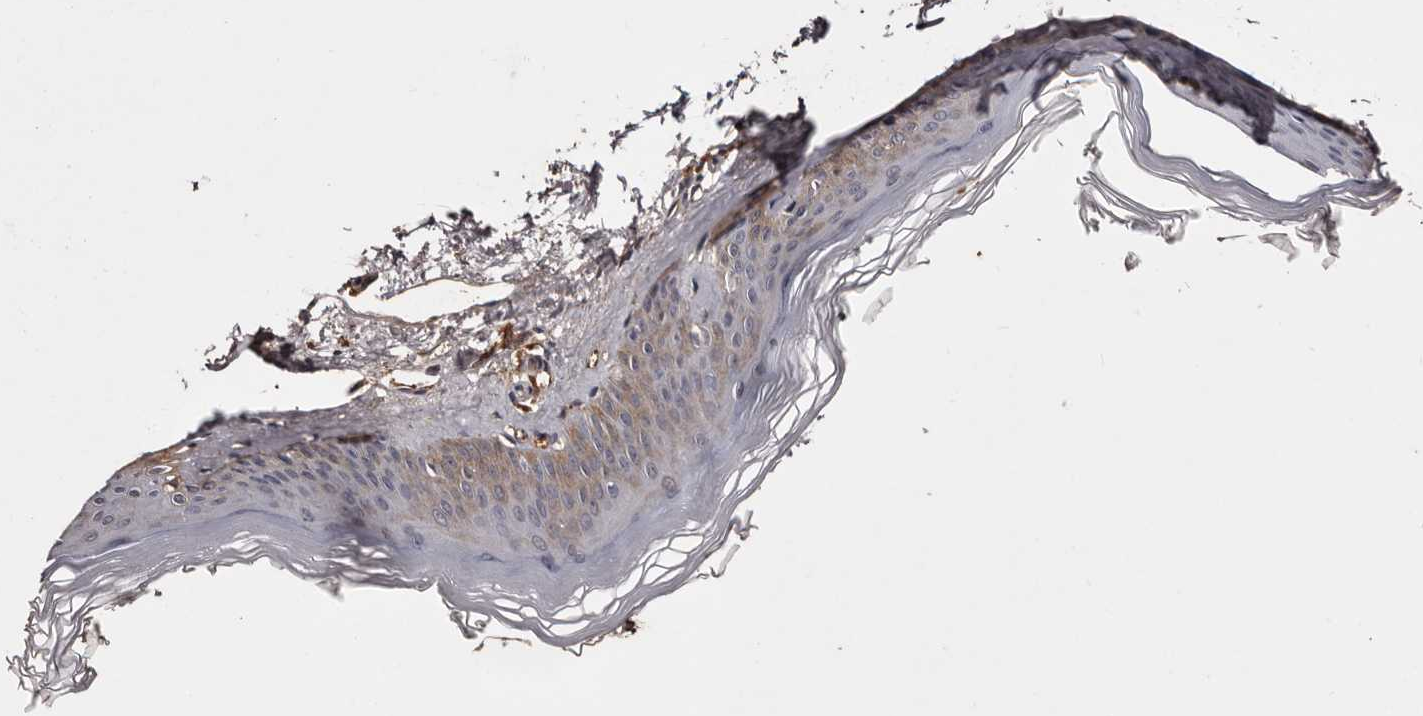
{"staining": {"intensity": "weak", "quantity": ">75%", "location": "cytoplasmic/membranous"}, "tissue": "skin", "cell_type": "Fibroblasts", "image_type": "normal", "snomed": [{"axis": "morphology", "description": "Normal tissue, NOS"}, {"axis": "topography", "description": "Skin"}], "caption": "Benign skin displays weak cytoplasmic/membranous expression in about >75% of fibroblasts (DAB = brown stain, brightfield microscopy at high magnification)..", "gene": "CYP1B1", "patient": {"sex": "female", "age": 27}}